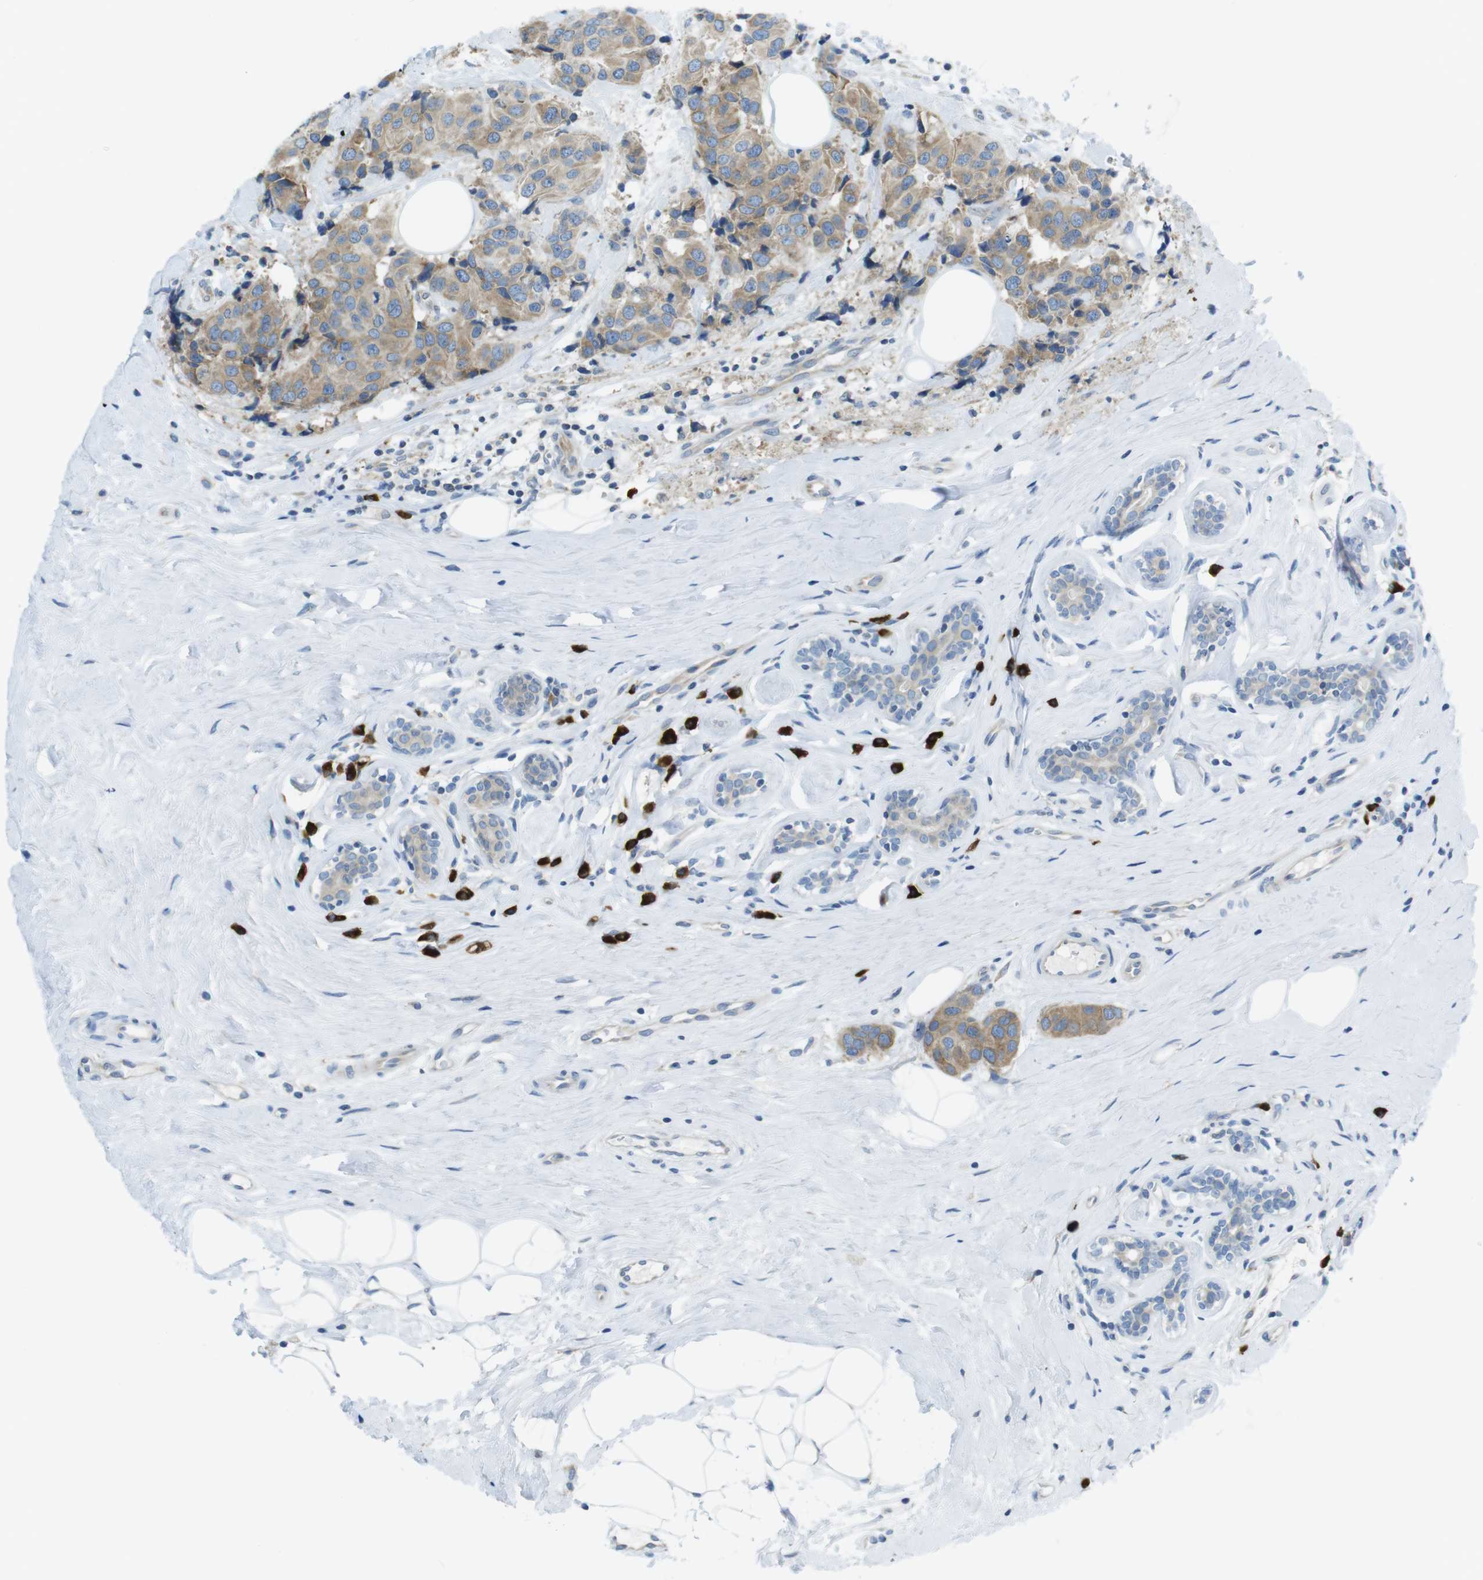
{"staining": {"intensity": "moderate", "quantity": ">75%", "location": "cytoplasmic/membranous"}, "tissue": "breast cancer", "cell_type": "Tumor cells", "image_type": "cancer", "snomed": [{"axis": "morphology", "description": "Normal tissue, NOS"}, {"axis": "morphology", "description": "Duct carcinoma"}, {"axis": "topography", "description": "Breast"}], "caption": "The immunohistochemical stain labels moderate cytoplasmic/membranous expression in tumor cells of invasive ductal carcinoma (breast) tissue.", "gene": "CLPTM1L", "patient": {"sex": "female", "age": 39}}